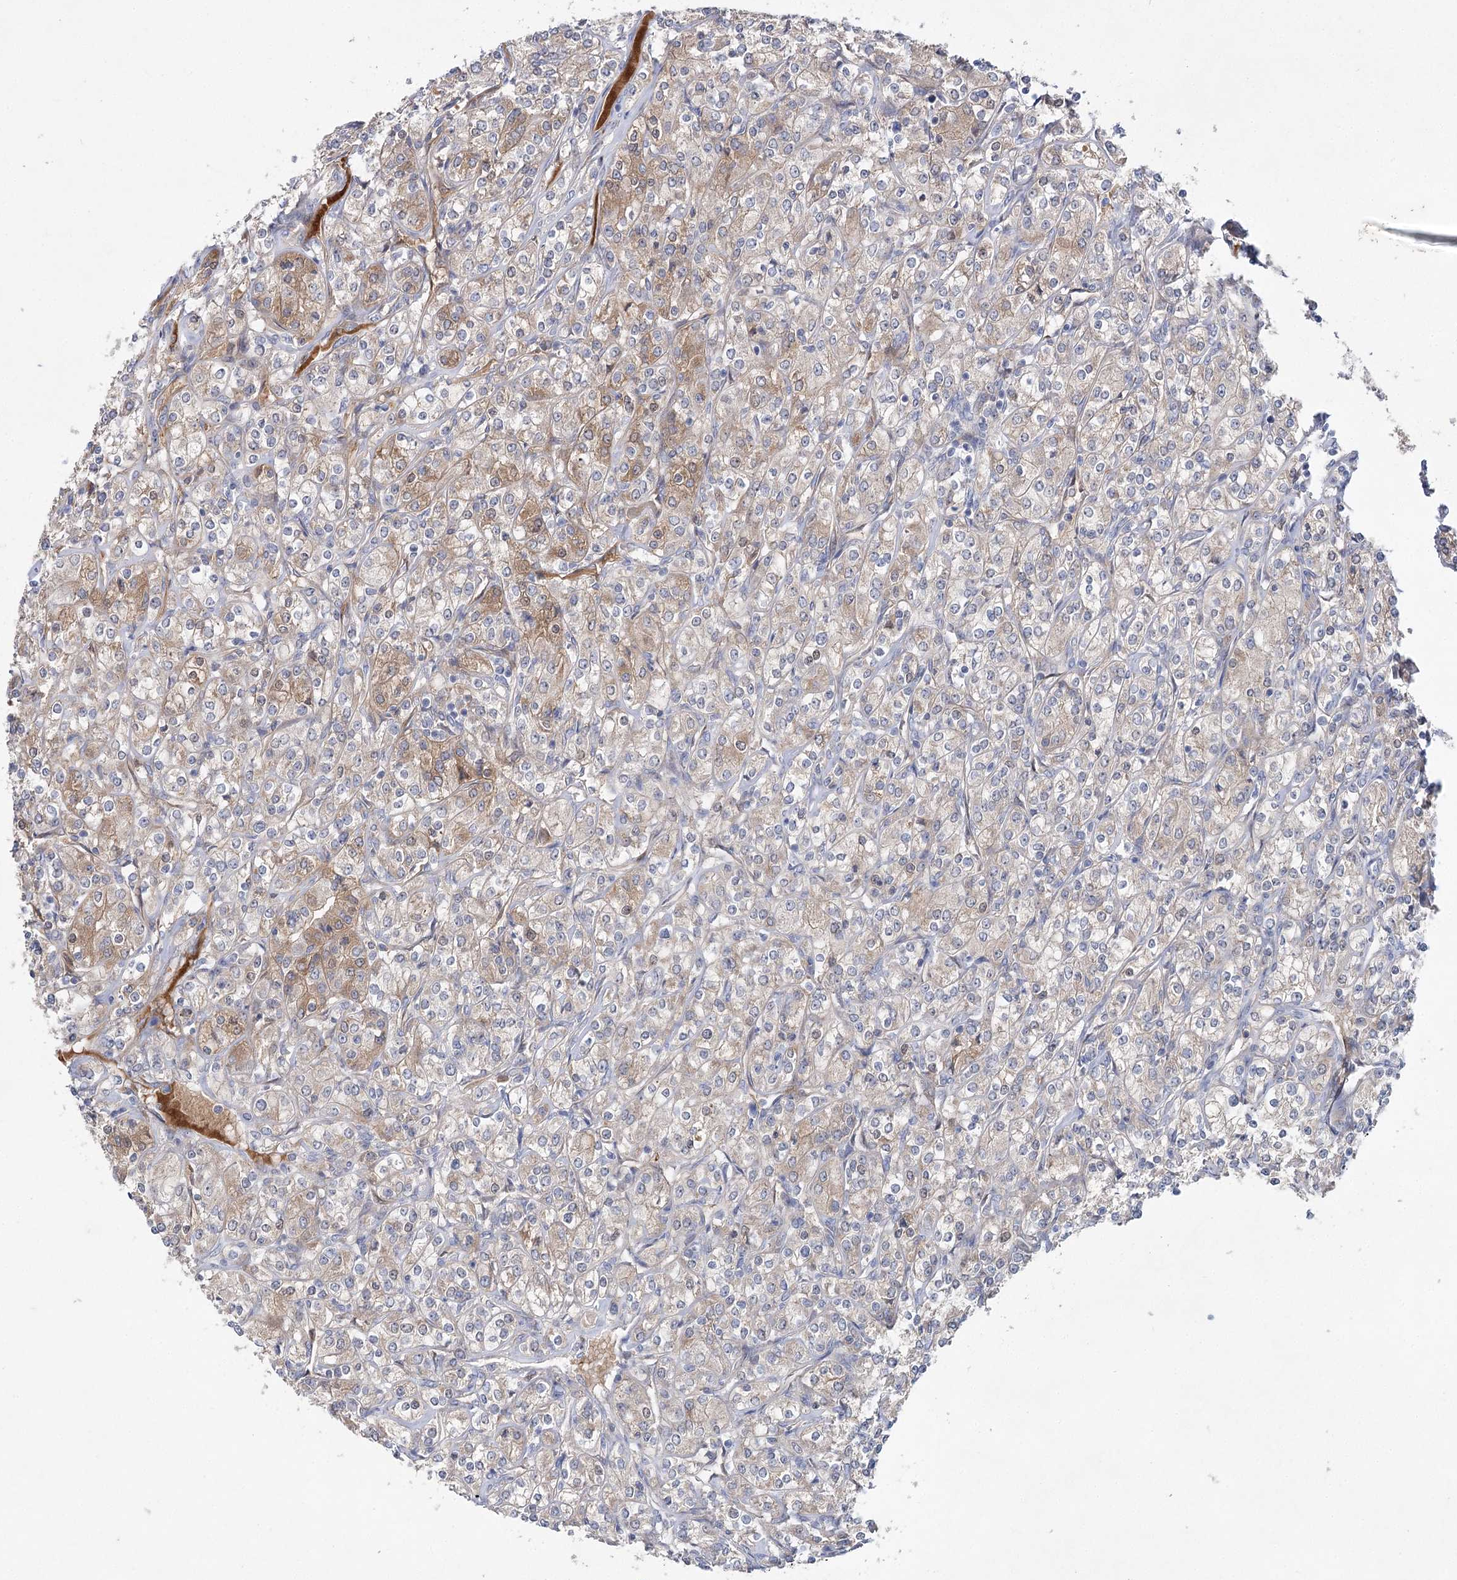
{"staining": {"intensity": "weak", "quantity": "<25%", "location": "cytoplasmic/membranous"}, "tissue": "renal cancer", "cell_type": "Tumor cells", "image_type": "cancer", "snomed": [{"axis": "morphology", "description": "Adenocarcinoma, NOS"}, {"axis": "topography", "description": "Kidney"}], "caption": "A high-resolution photomicrograph shows immunohistochemistry (IHC) staining of renal adenocarcinoma, which shows no significant positivity in tumor cells.", "gene": "LRRC14B", "patient": {"sex": "male", "age": 77}}